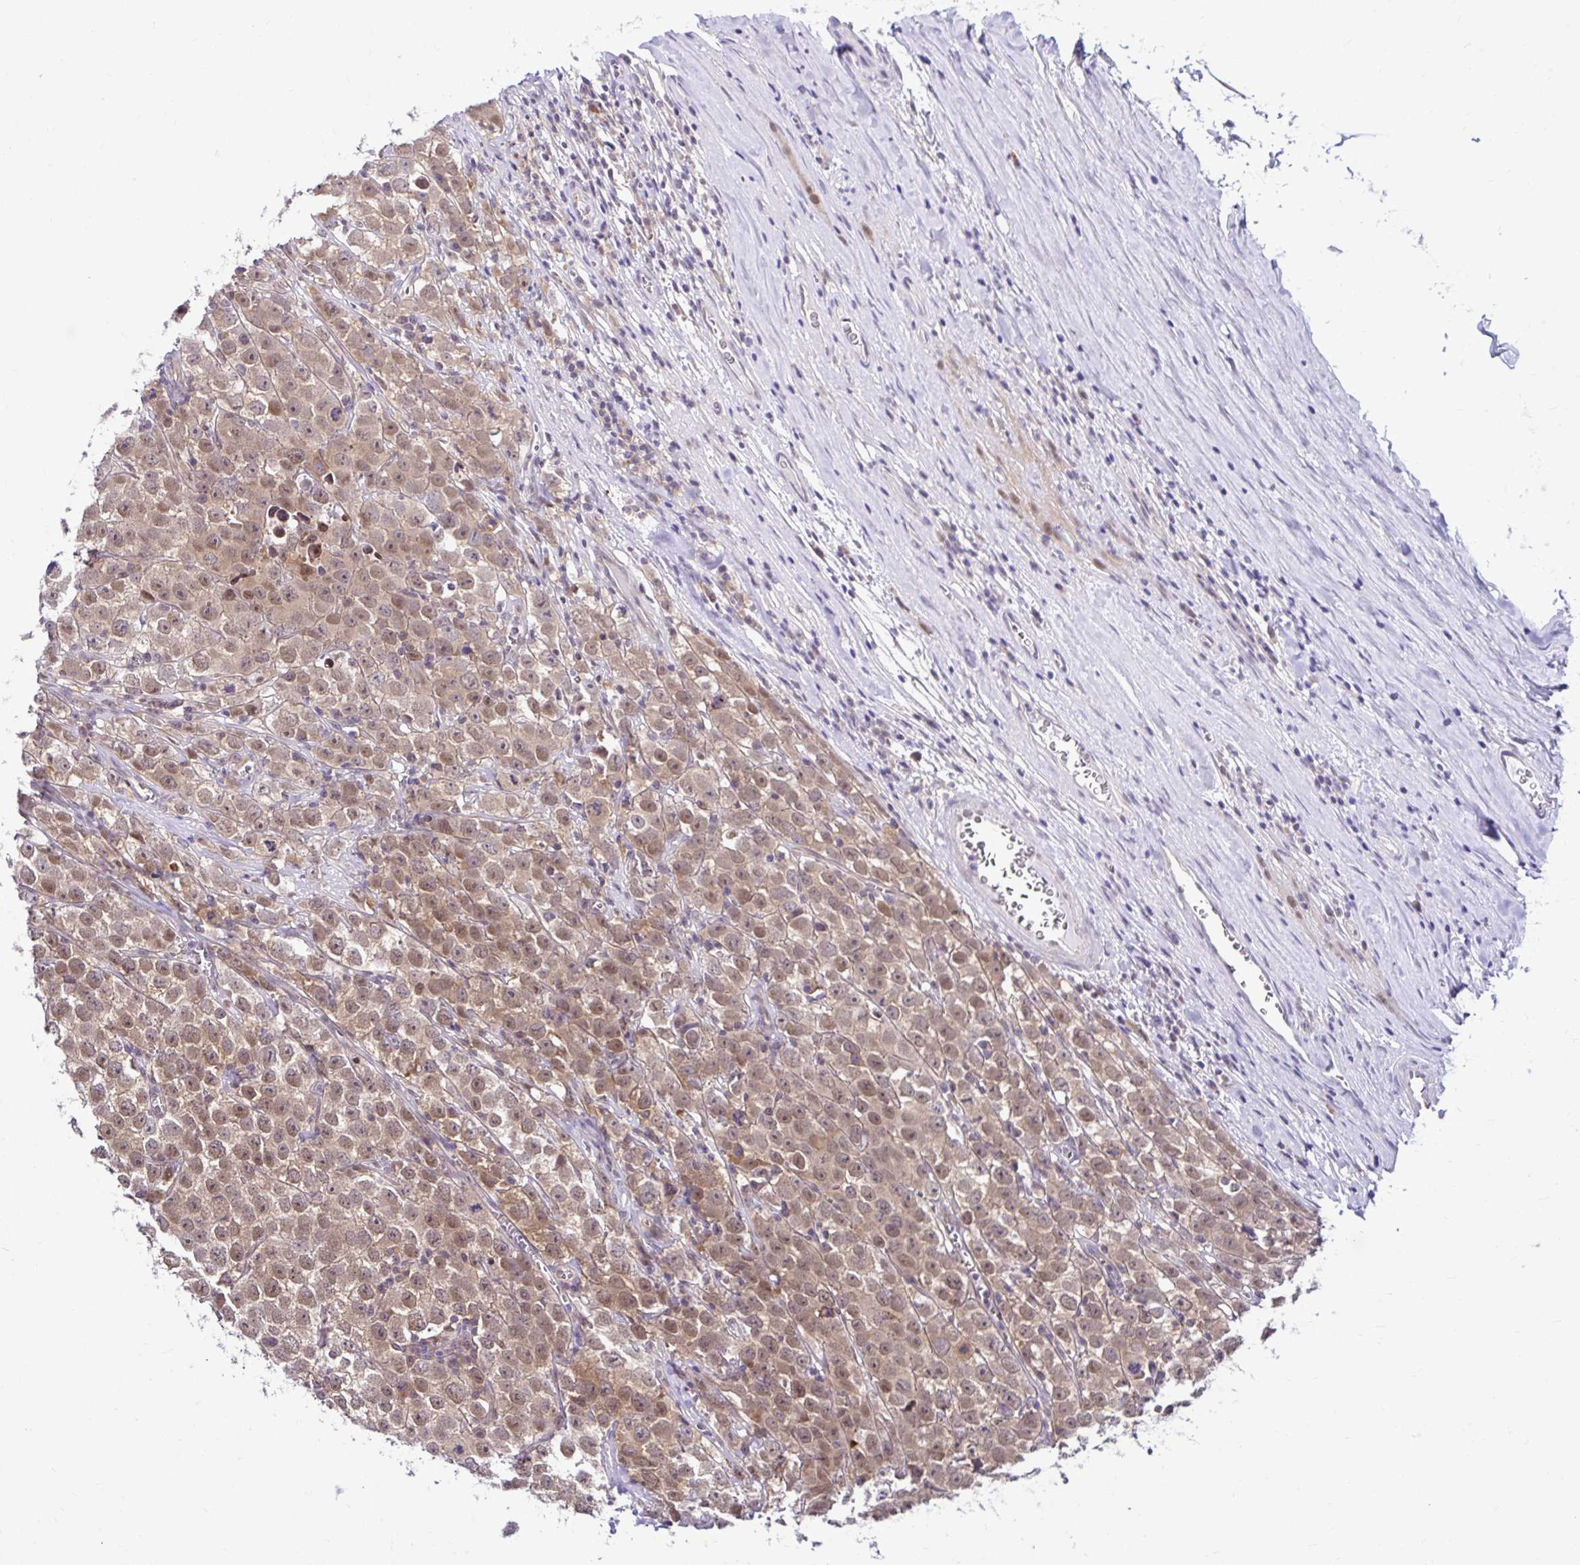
{"staining": {"intensity": "moderate", "quantity": ">75%", "location": "cytoplasmic/membranous,nuclear"}, "tissue": "testis cancer", "cell_type": "Tumor cells", "image_type": "cancer", "snomed": [{"axis": "morphology", "description": "Seminoma, NOS"}, {"axis": "morphology", "description": "Carcinoma, Embryonal, NOS"}, {"axis": "topography", "description": "Testis"}], "caption": "Testis embryonal carcinoma was stained to show a protein in brown. There is medium levels of moderate cytoplasmic/membranous and nuclear staining in about >75% of tumor cells.", "gene": "PSMD3", "patient": {"sex": "male", "age": 52}}